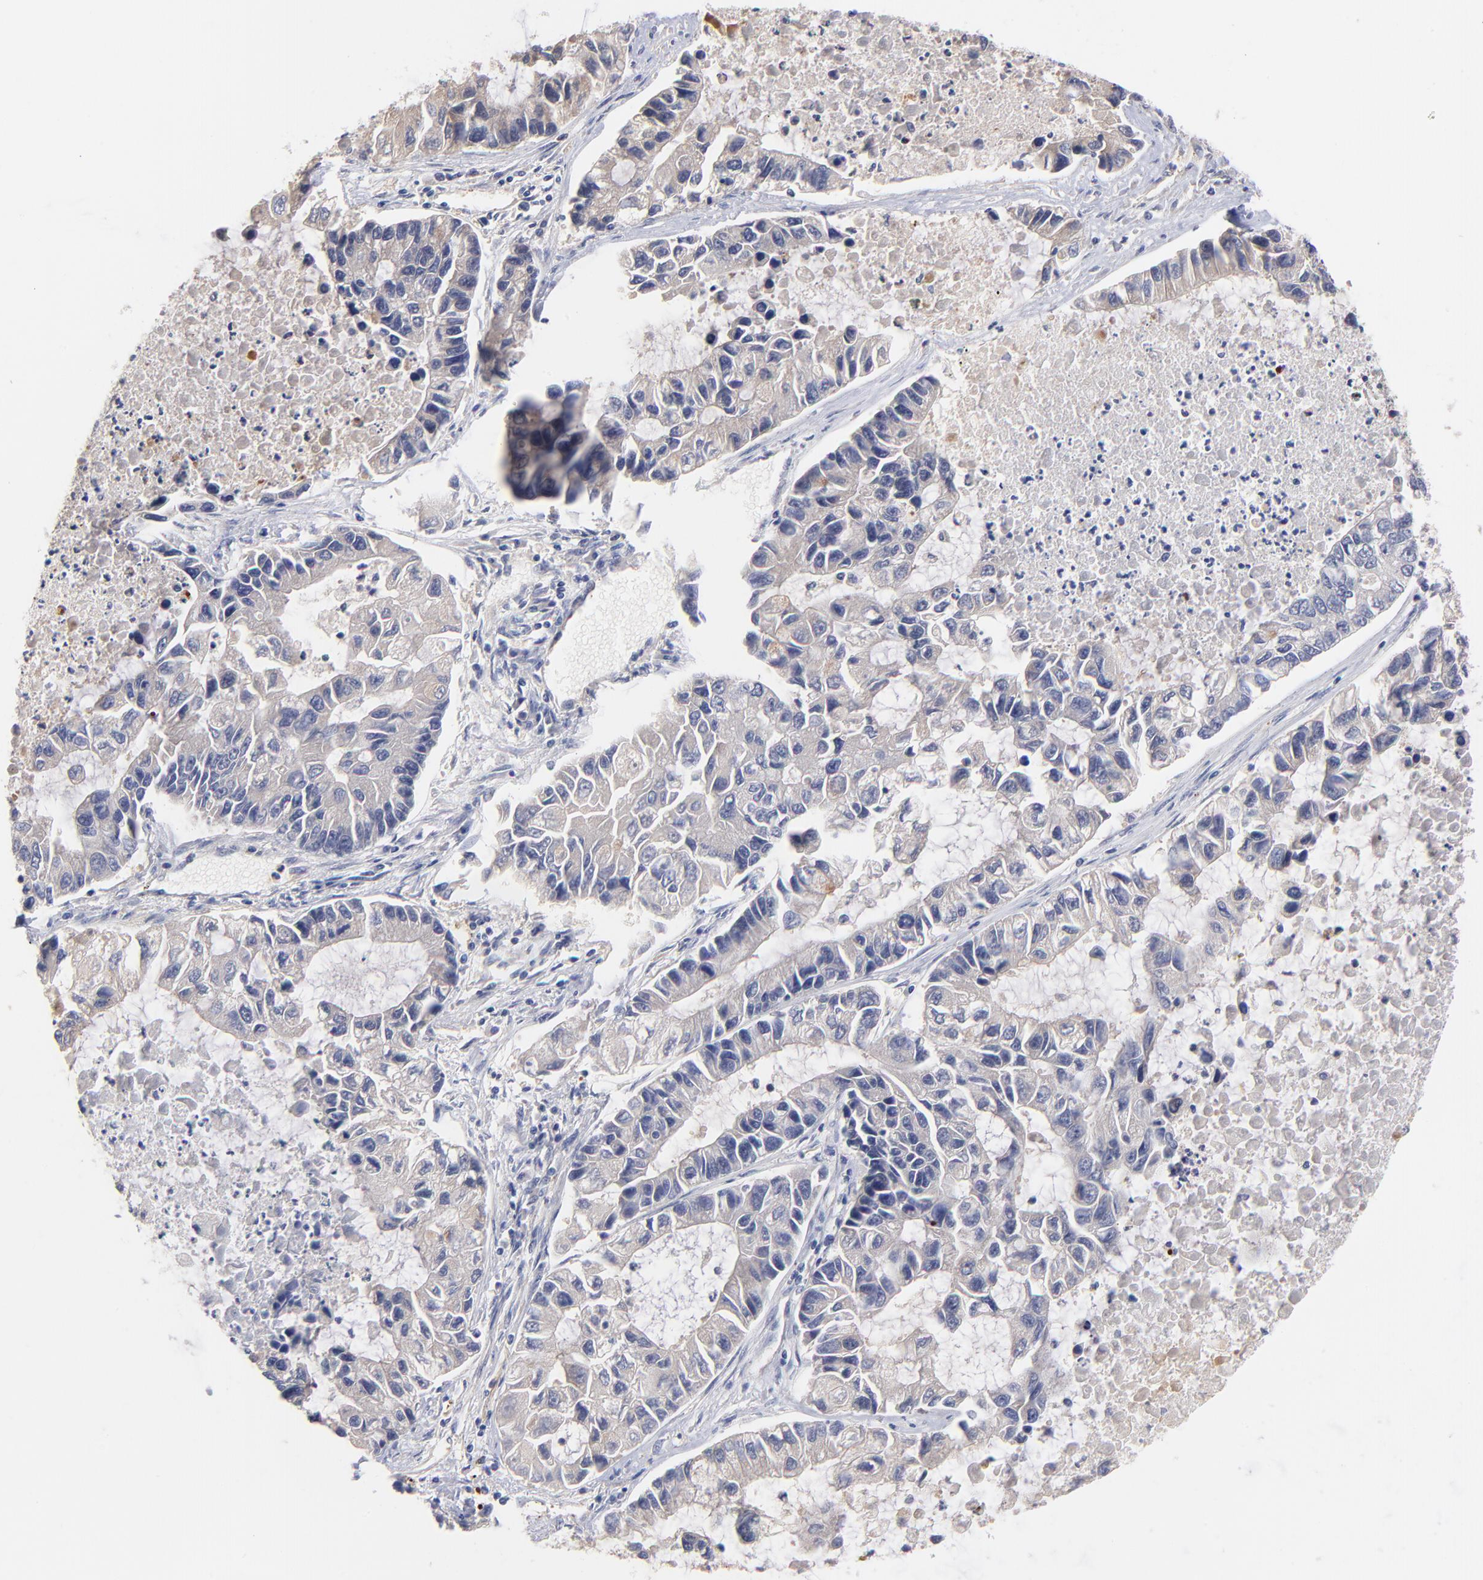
{"staining": {"intensity": "weak", "quantity": "<25%", "location": "cytoplasmic/membranous"}, "tissue": "lung cancer", "cell_type": "Tumor cells", "image_type": "cancer", "snomed": [{"axis": "morphology", "description": "Adenocarcinoma, NOS"}, {"axis": "topography", "description": "Lung"}], "caption": "DAB (3,3'-diaminobenzidine) immunohistochemical staining of lung cancer (adenocarcinoma) exhibits no significant staining in tumor cells. The staining is performed using DAB (3,3'-diaminobenzidine) brown chromogen with nuclei counter-stained in using hematoxylin.", "gene": "KREMEN2", "patient": {"sex": "female", "age": 51}}